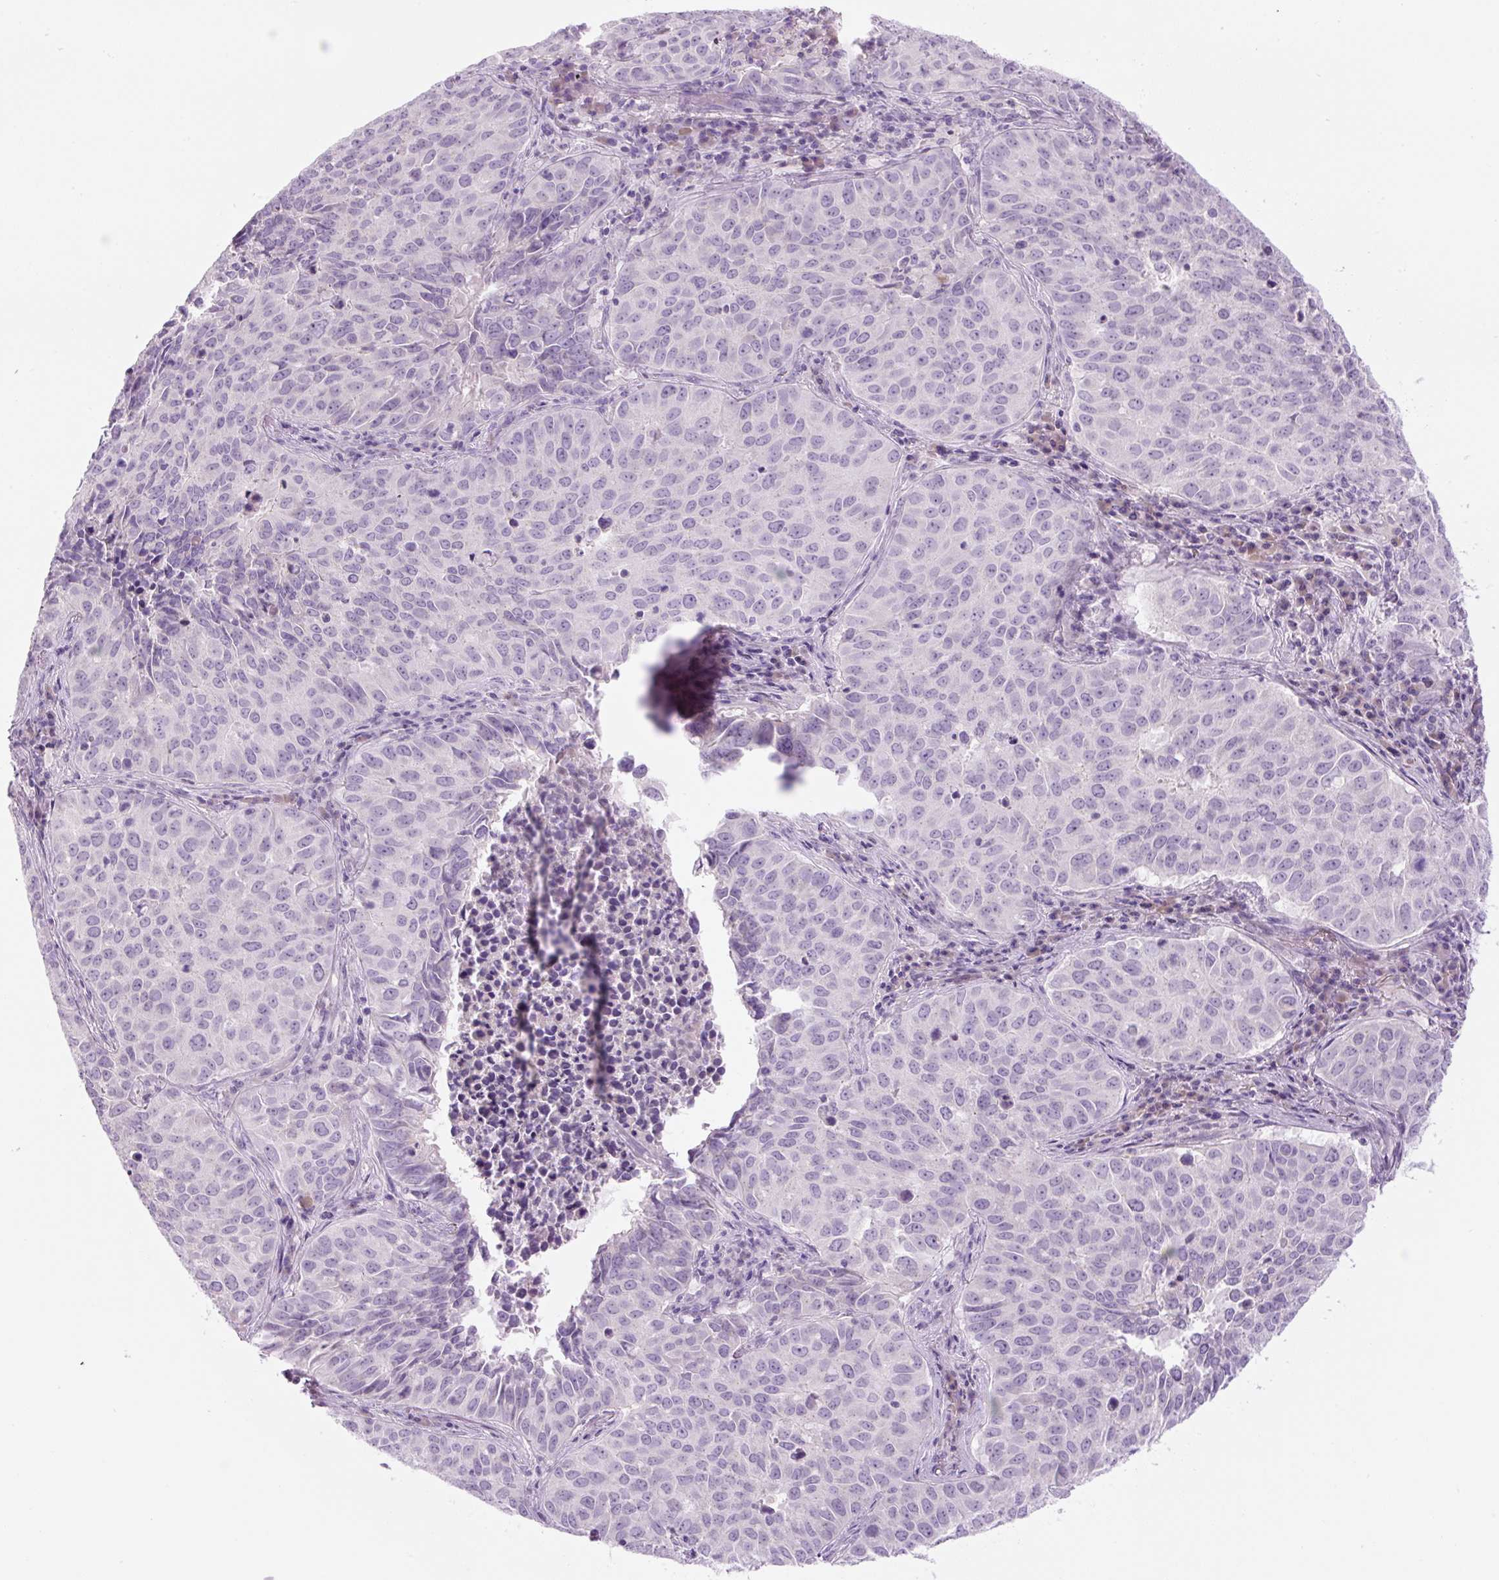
{"staining": {"intensity": "negative", "quantity": "none", "location": "none"}, "tissue": "lung cancer", "cell_type": "Tumor cells", "image_type": "cancer", "snomed": [{"axis": "morphology", "description": "Adenocarcinoma, NOS"}, {"axis": "topography", "description": "Lung"}], "caption": "IHC micrograph of lung adenocarcinoma stained for a protein (brown), which exhibits no staining in tumor cells. (DAB (3,3'-diaminobenzidine) immunohistochemistry (IHC) visualized using brightfield microscopy, high magnification).", "gene": "RSPO4", "patient": {"sex": "female", "age": 50}}